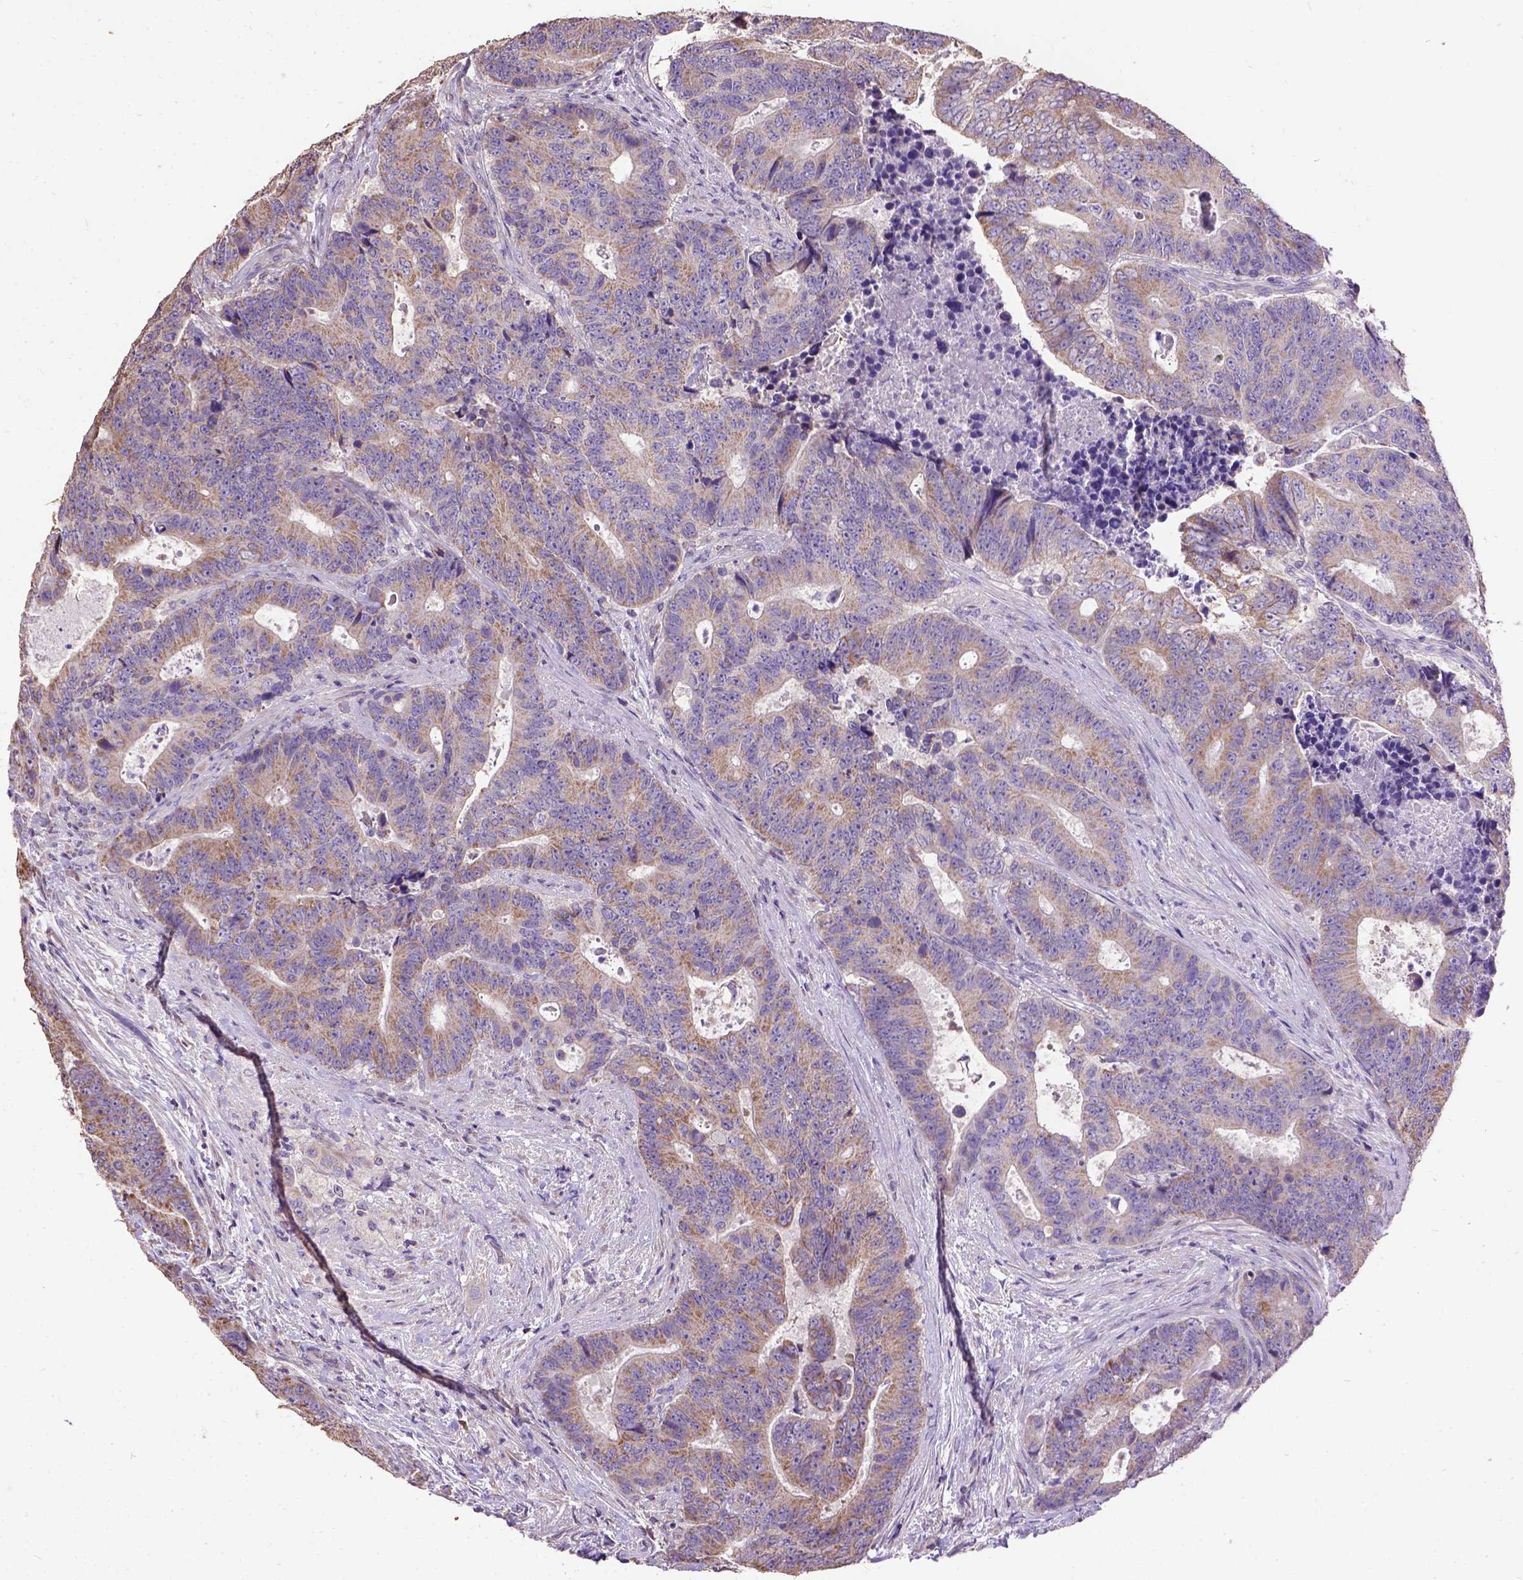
{"staining": {"intensity": "moderate", "quantity": ">75%", "location": "cytoplasmic/membranous"}, "tissue": "colorectal cancer", "cell_type": "Tumor cells", "image_type": "cancer", "snomed": [{"axis": "morphology", "description": "Adenocarcinoma, NOS"}, {"axis": "topography", "description": "Colon"}], "caption": "High-power microscopy captured an immunohistochemistry (IHC) histopathology image of colorectal adenocarcinoma, revealing moderate cytoplasmic/membranous staining in about >75% of tumor cells.", "gene": "DQX1", "patient": {"sex": "female", "age": 48}}